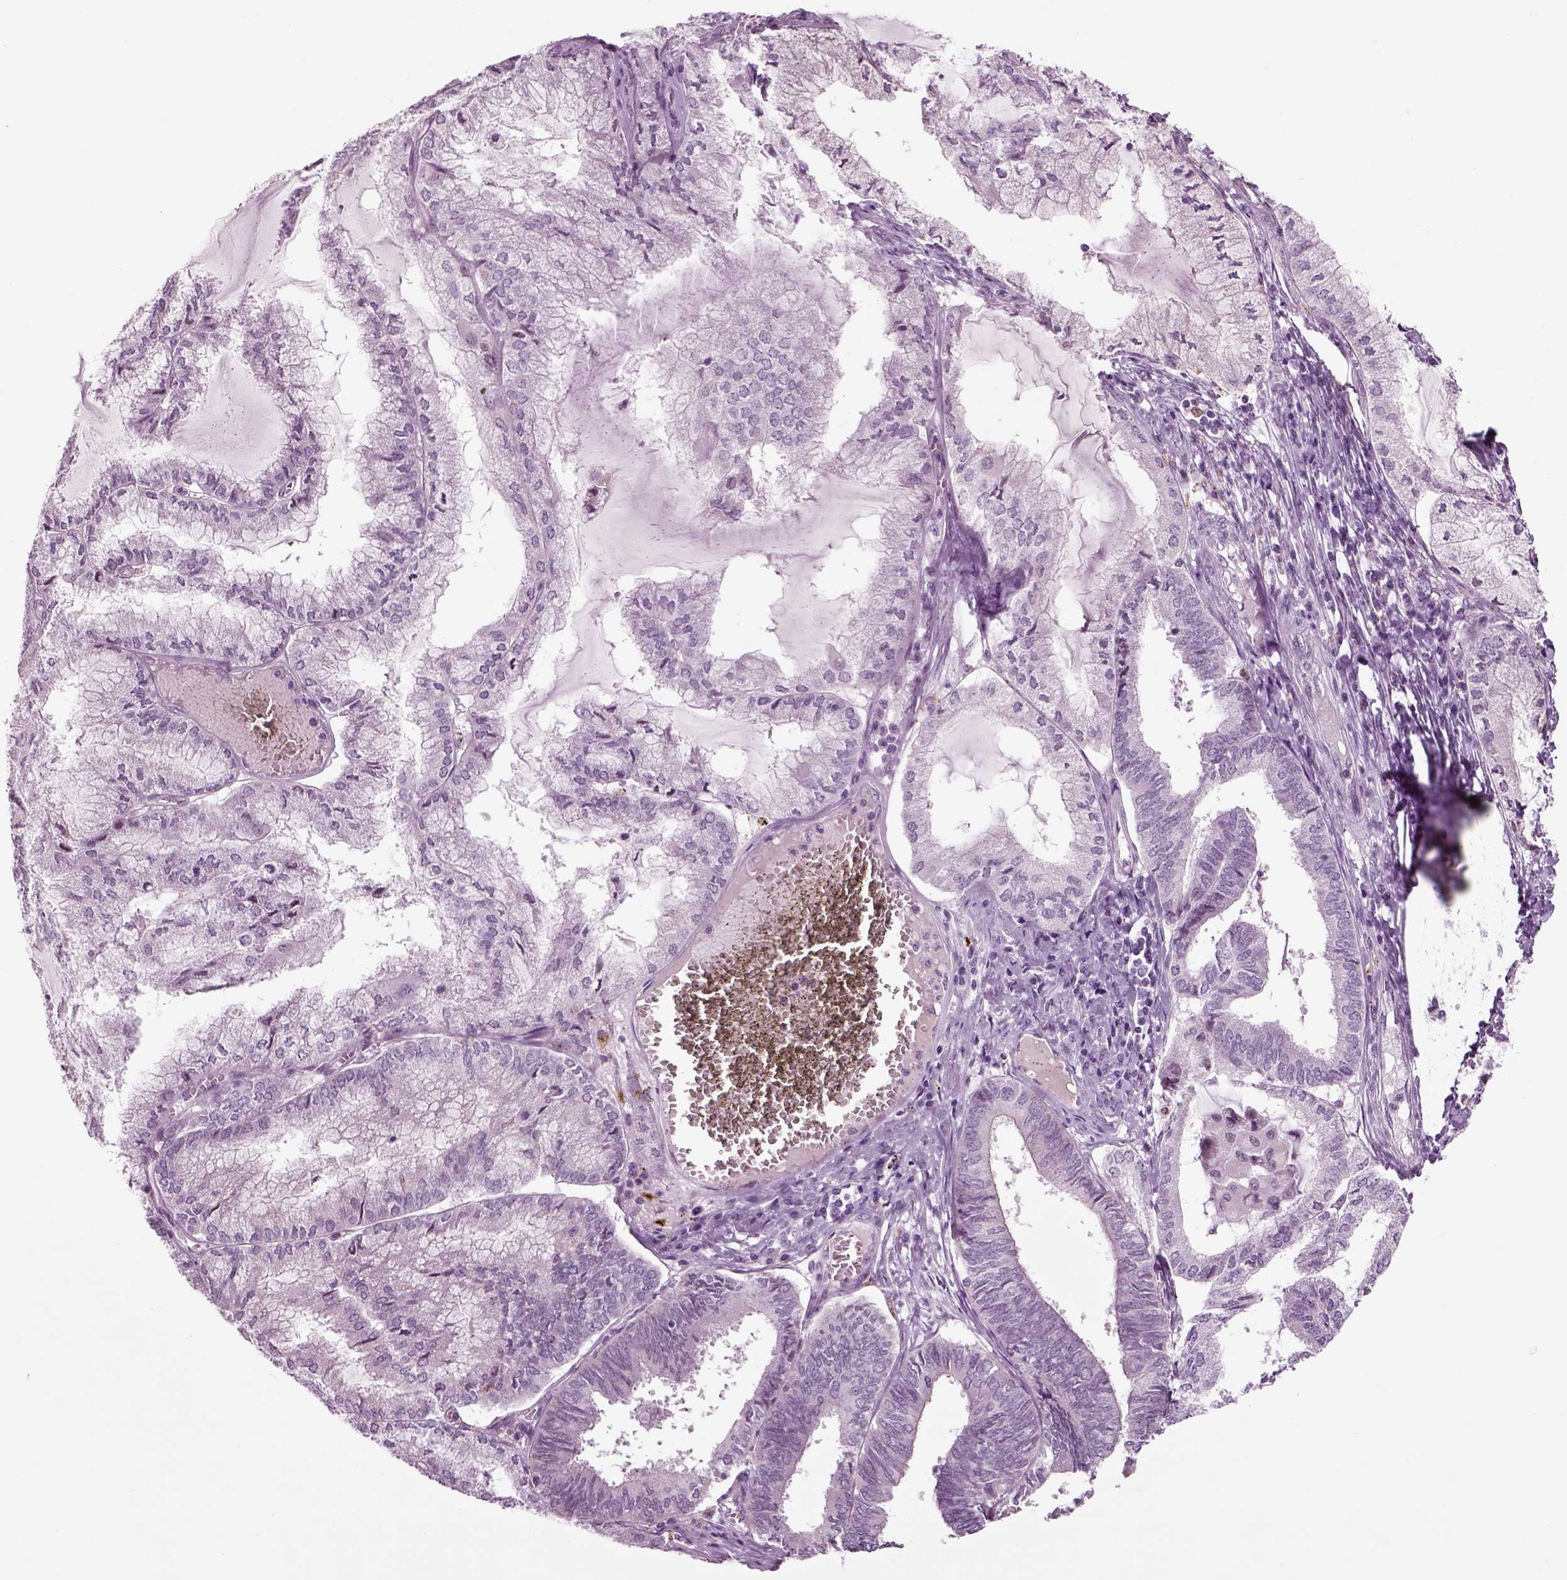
{"staining": {"intensity": "negative", "quantity": "none", "location": "none"}, "tissue": "endometrial cancer", "cell_type": "Tumor cells", "image_type": "cancer", "snomed": [{"axis": "morphology", "description": "Carcinoma, NOS"}, {"axis": "topography", "description": "Endometrium"}], "caption": "Immunohistochemistry micrograph of neoplastic tissue: human endometrial cancer (carcinoma) stained with DAB reveals no significant protein expression in tumor cells.", "gene": "CHGB", "patient": {"sex": "female", "age": 62}}